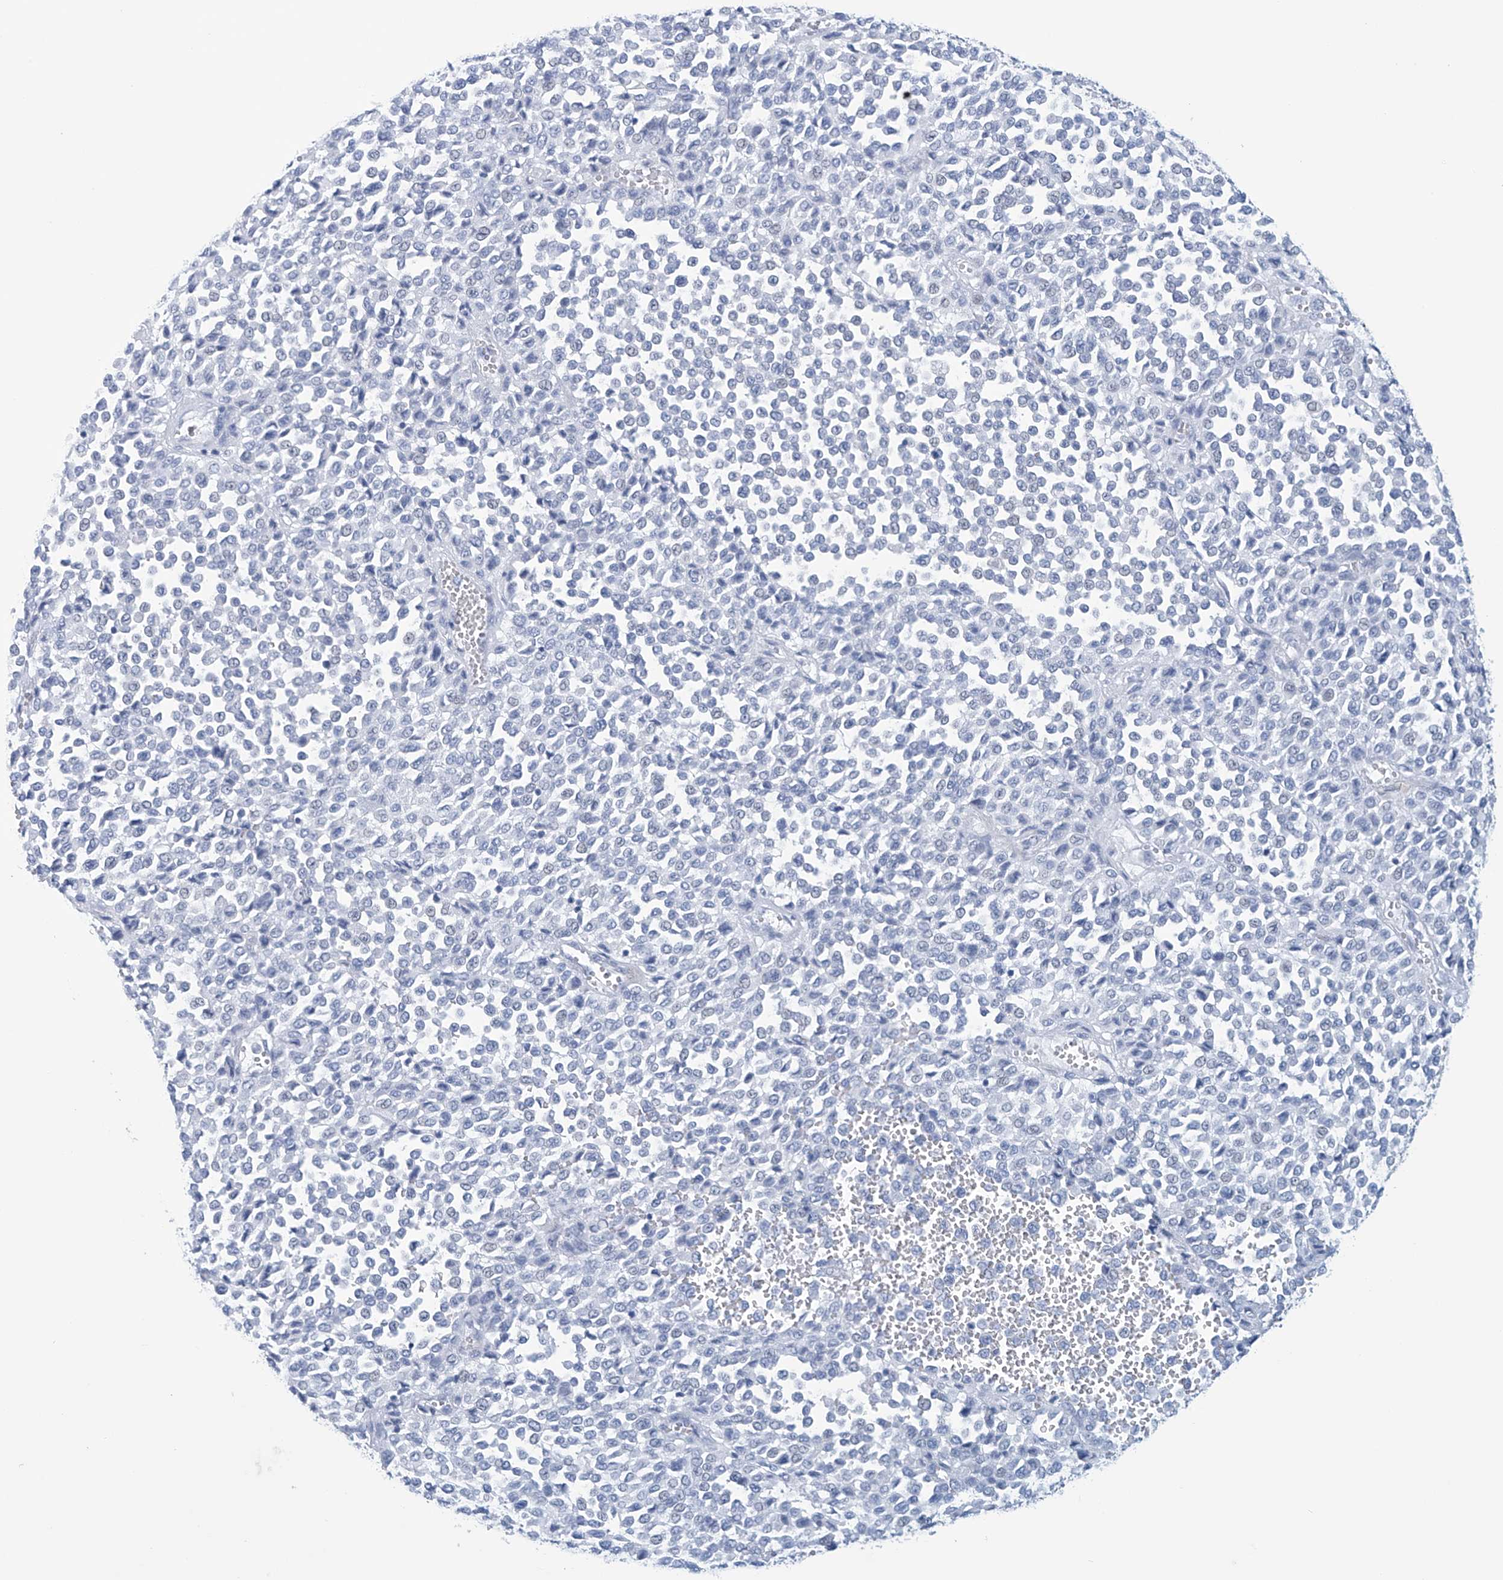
{"staining": {"intensity": "negative", "quantity": "none", "location": "none"}, "tissue": "melanoma", "cell_type": "Tumor cells", "image_type": "cancer", "snomed": [{"axis": "morphology", "description": "Malignant melanoma, Metastatic site"}, {"axis": "topography", "description": "Pancreas"}], "caption": "DAB (3,3'-diaminobenzidine) immunohistochemical staining of human melanoma demonstrates no significant positivity in tumor cells.", "gene": "DSP", "patient": {"sex": "female", "age": 30}}